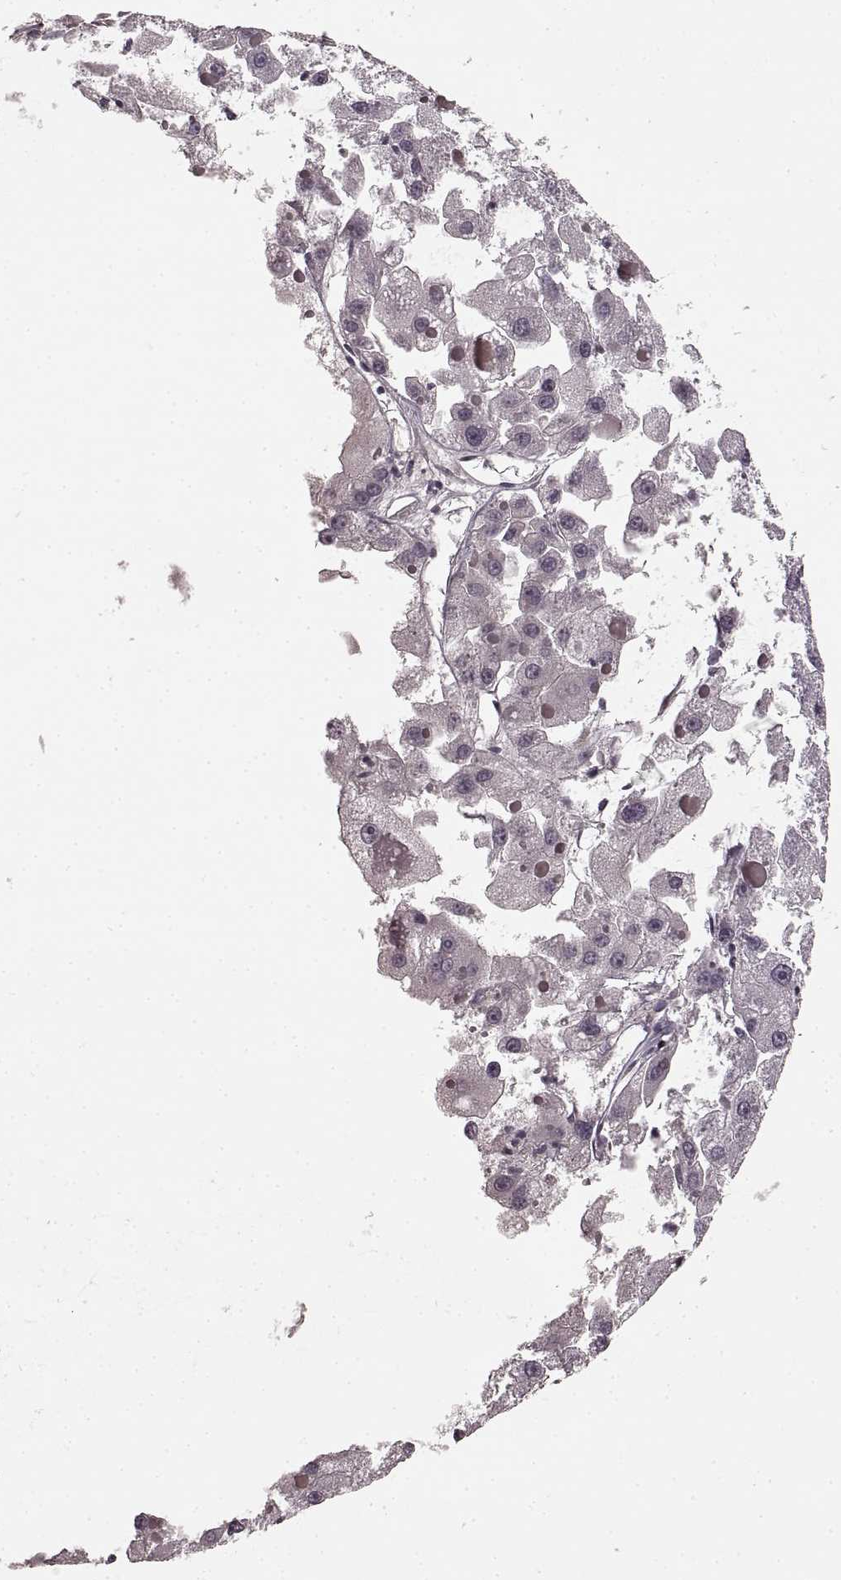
{"staining": {"intensity": "negative", "quantity": "none", "location": "none"}, "tissue": "liver cancer", "cell_type": "Tumor cells", "image_type": "cancer", "snomed": [{"axis": "morphology", "description": "Carcinoma, Hepatocellular, NOS"}, {"axis": "topography", "description": "Liver"}], "caption": "DAB (3,3'-diaminobenzidine) immunohistochemical staining of human liver cancer (hepatocellular carcinoma) displays no significant positivity in tumor cells. (DAB IHC visualized using brightfield microscopy, high magnification).", "gene": "PRKCE", "patient": {"sex": "female", "age": 73}}